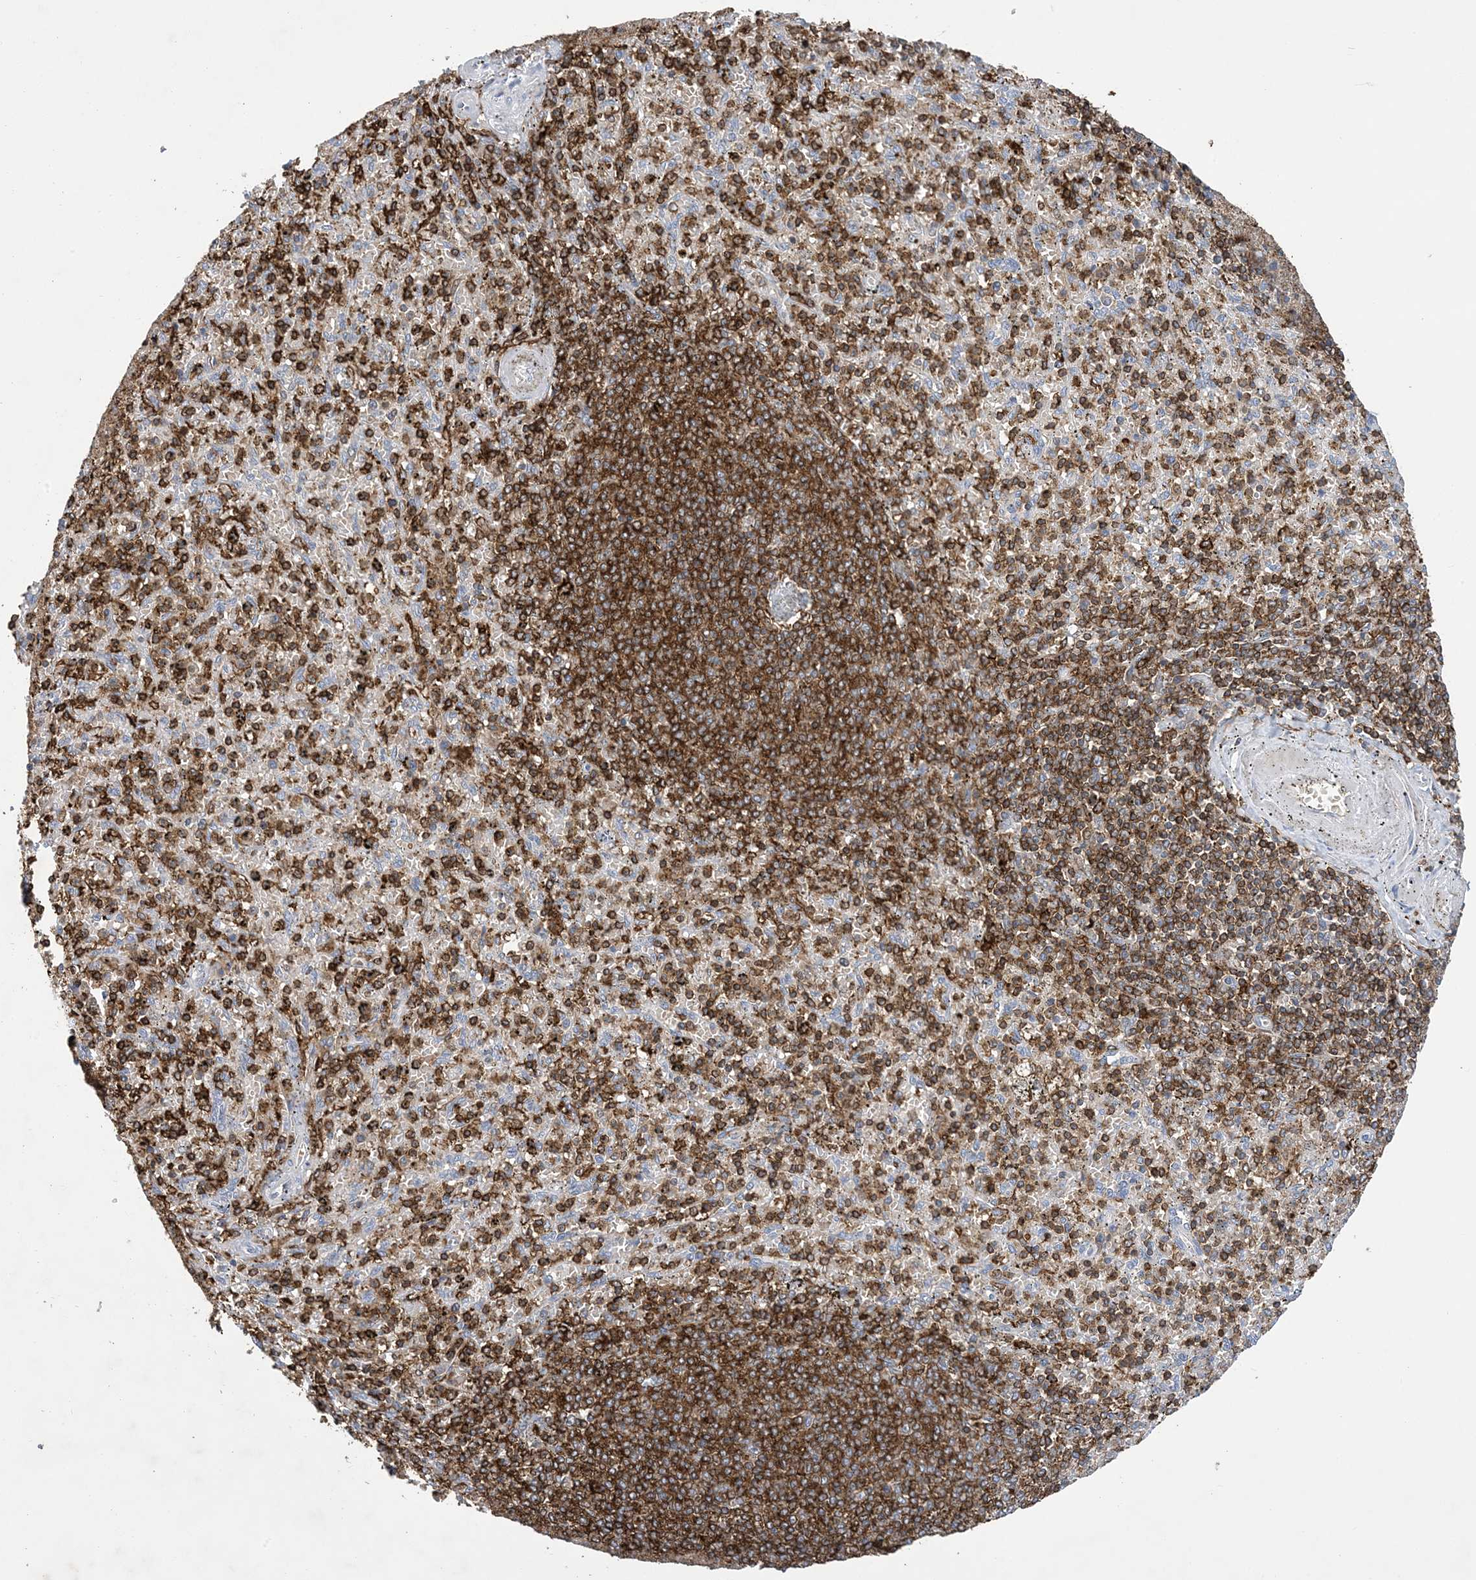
{"staining": {"intensity": "strong", "quantity": ">75%", "location": "cytoplasmic/membranous"}, "tissue": "spleen", "cell_type": "Cells in red pulp", "image_type": "normal", "snomed": [{"axis": "morphology", "description": "Normal tissue, NOS"}, {"axis": "topography", "description": "Spleen"}], "caption": "Cells in red pulp show high levels of strong cytoplasmic/membranous staining in about >75% of cells in normal human spleen.", "gene": "AK9", "patient": {"sex": "male", "age": 72}}